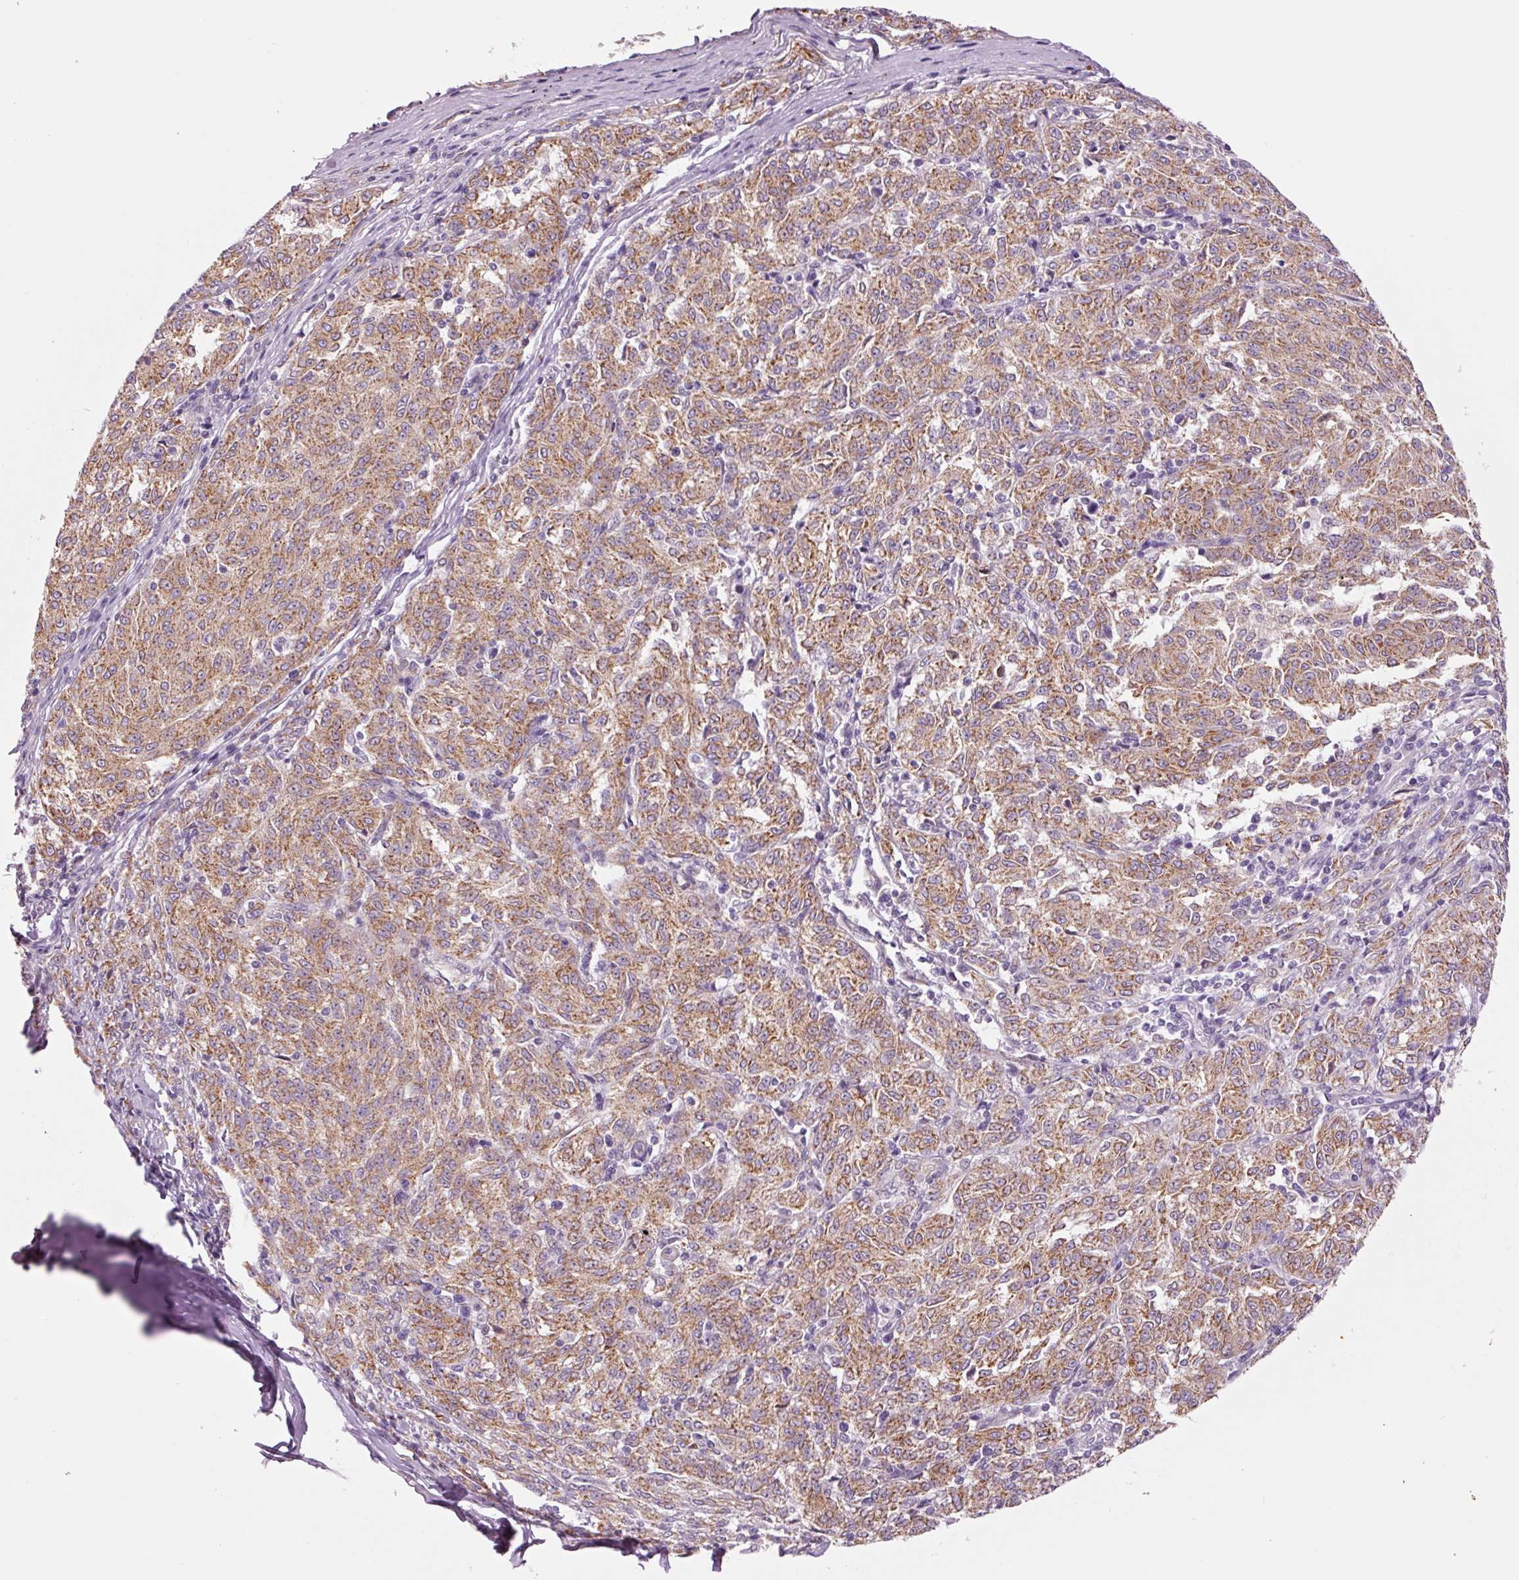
{"staining": {"intensity": "moderate", "quantity": ">75%", "location": "cytoplasmic/membranous"}, "tissue": "melanoma", "cell_type": "Tumor cells", "image_type": "cancer", "snomed": [{"axis": "morphology", "description": "Malignant melanoma, NOS"}, {"axis": "topography", "description": "Skin"}], "caption": "High-magnification brightfield microscopy of melanoma stained with DAB (brown) and counterstained with hematoxylin (blue). tumor cells exhibit moderate cytoplasmic/membranous positivity is present in about>75% of cells. Using DAB (brown) and hematoxylin (blue) stains, captured at high magnification using brightfield microscopy.", "gene": "DAPP1", "patient": {"sex": "female", "age": 72}}